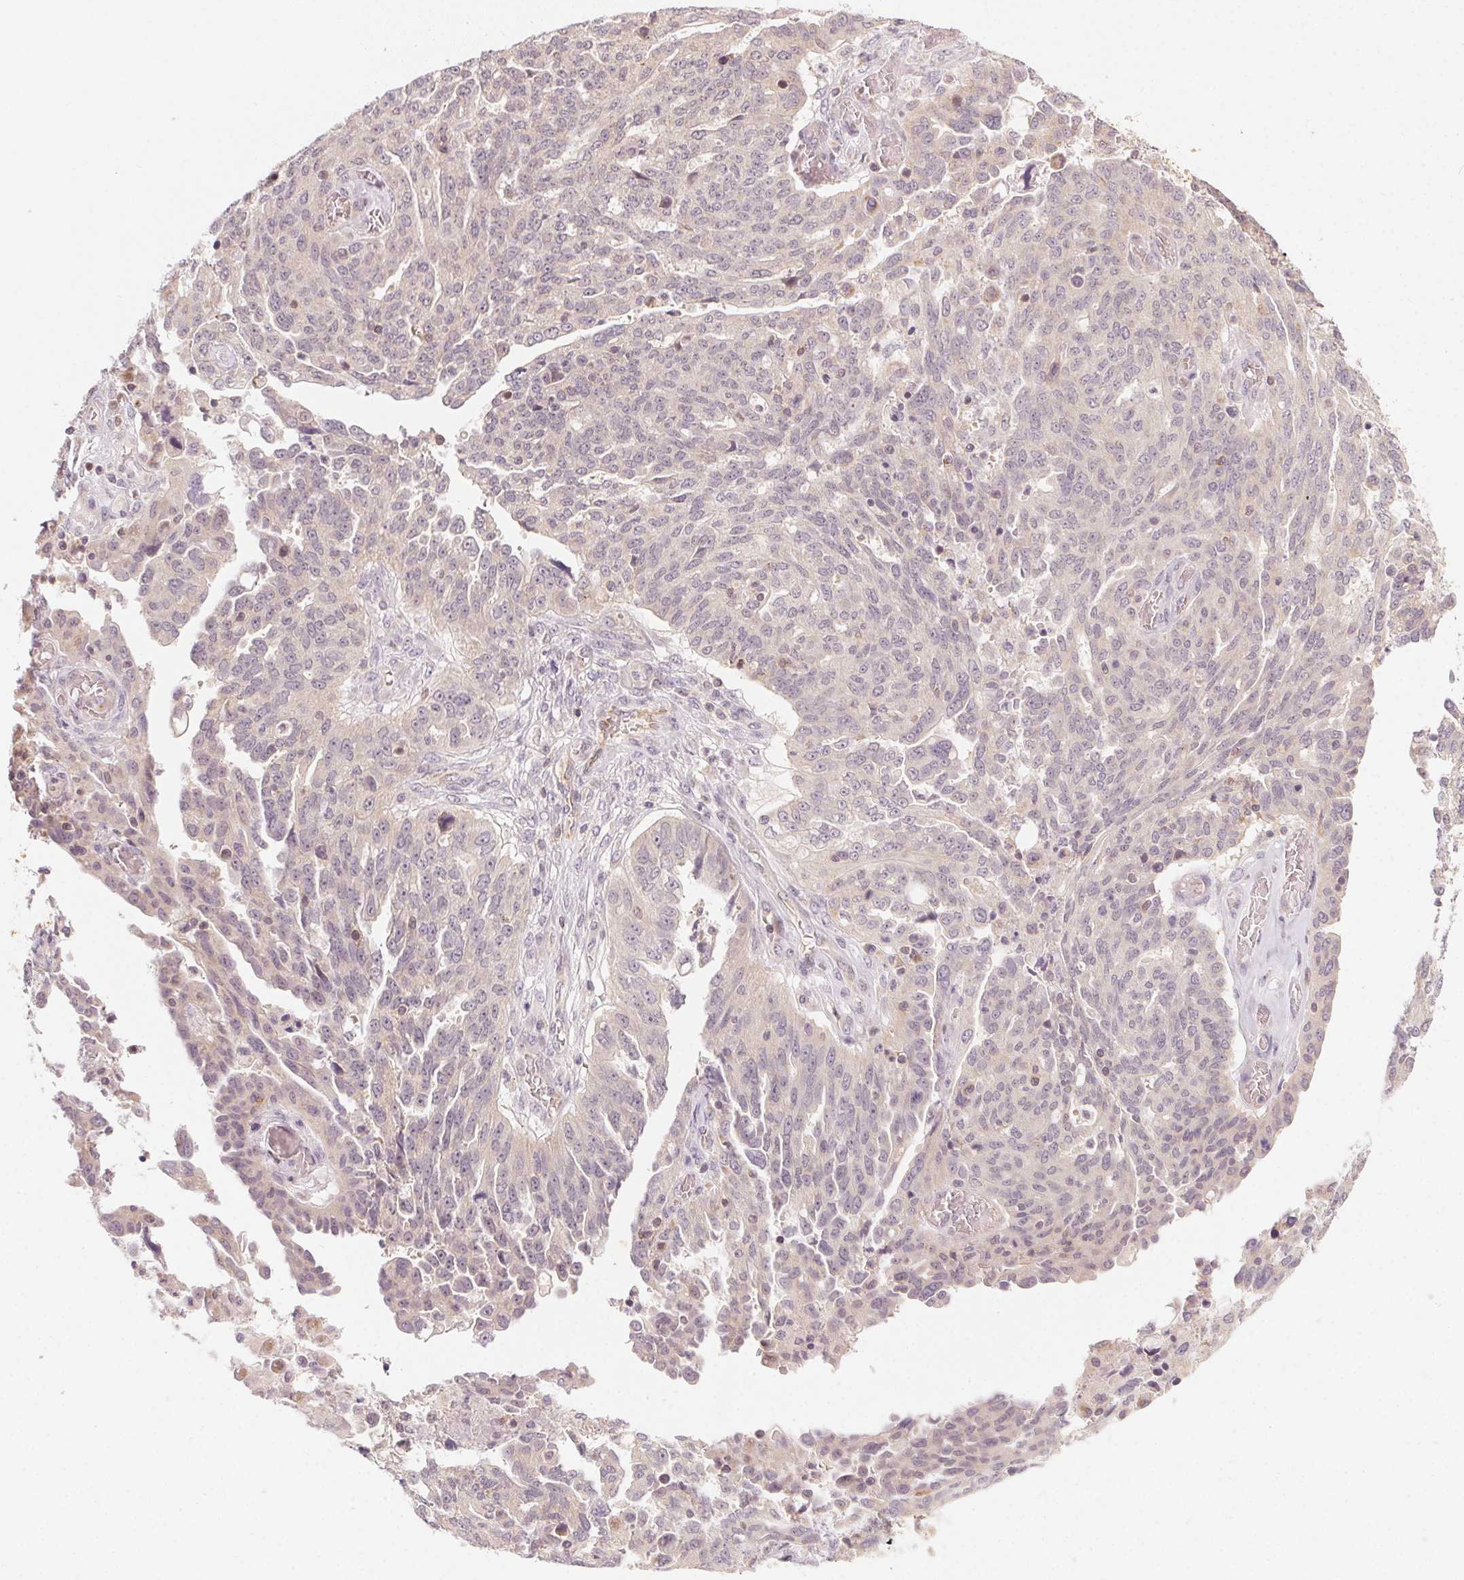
{"staining": {"intensity": "negative", "quantity": "none", "location": "none"}, "tissue": "ovarian cancer", "cell_type": "Tumor cells", "image_type": "cancer", "snomed": [{"axis": "morphology", "description": "Cystadenocarcinoma, serous, NOS"}, {"axis": "topography", "description": "Ovary"}], "caption": "Immunohistochemistry of ovarian serous cystadenocarcinoma reveals no staining in tumor cells.", "gene": "NCOA4", "patient": {"sex": "female", "age": 67}}